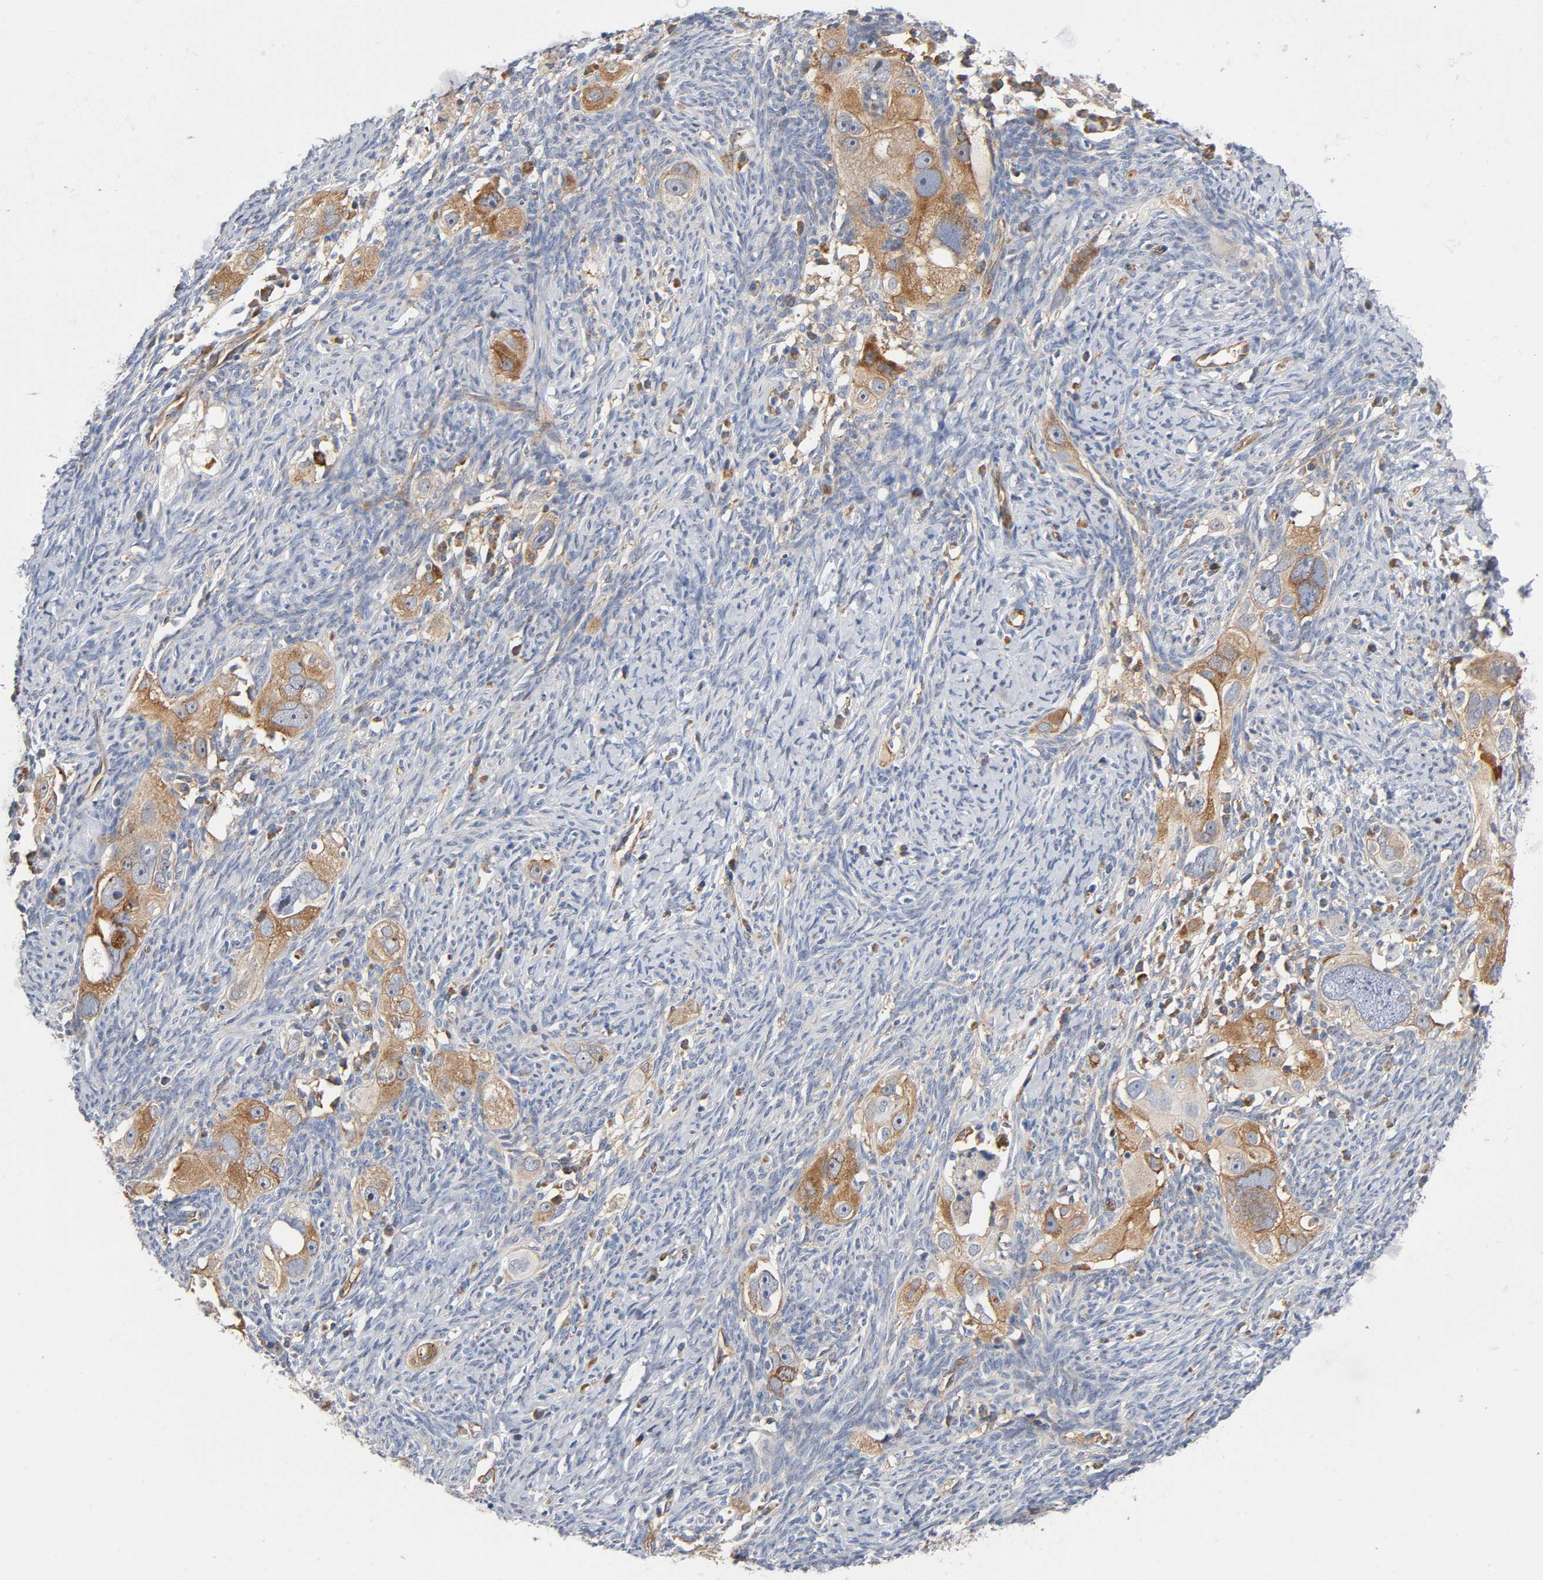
{"staining": {"intensity": "moderate", "quantity": ">75%", "location": "cytoplasmic/membranous"}, "tissue": "ovarian cancer", "cell_type": "Tumor cells", "image_type": "cancer", "snomed": [{"axis": "morphology", "description": "Normal tissue, NOS"}, {"axis": "morphology", "description": "Cystadenocarcinoma, serous, NOS"}, {"axis": "topography", "description": "Ovary"}], "caption": "Moderate cytoplasmic/membranous protein staining is present in approximately >75% of tumor cells in ovarian serous cystadenocarcinoma. (IHC, brightfield microscopy, high magnification).", "gene": "CD2AP", "patient": {"sex": "female", "age": 62}}